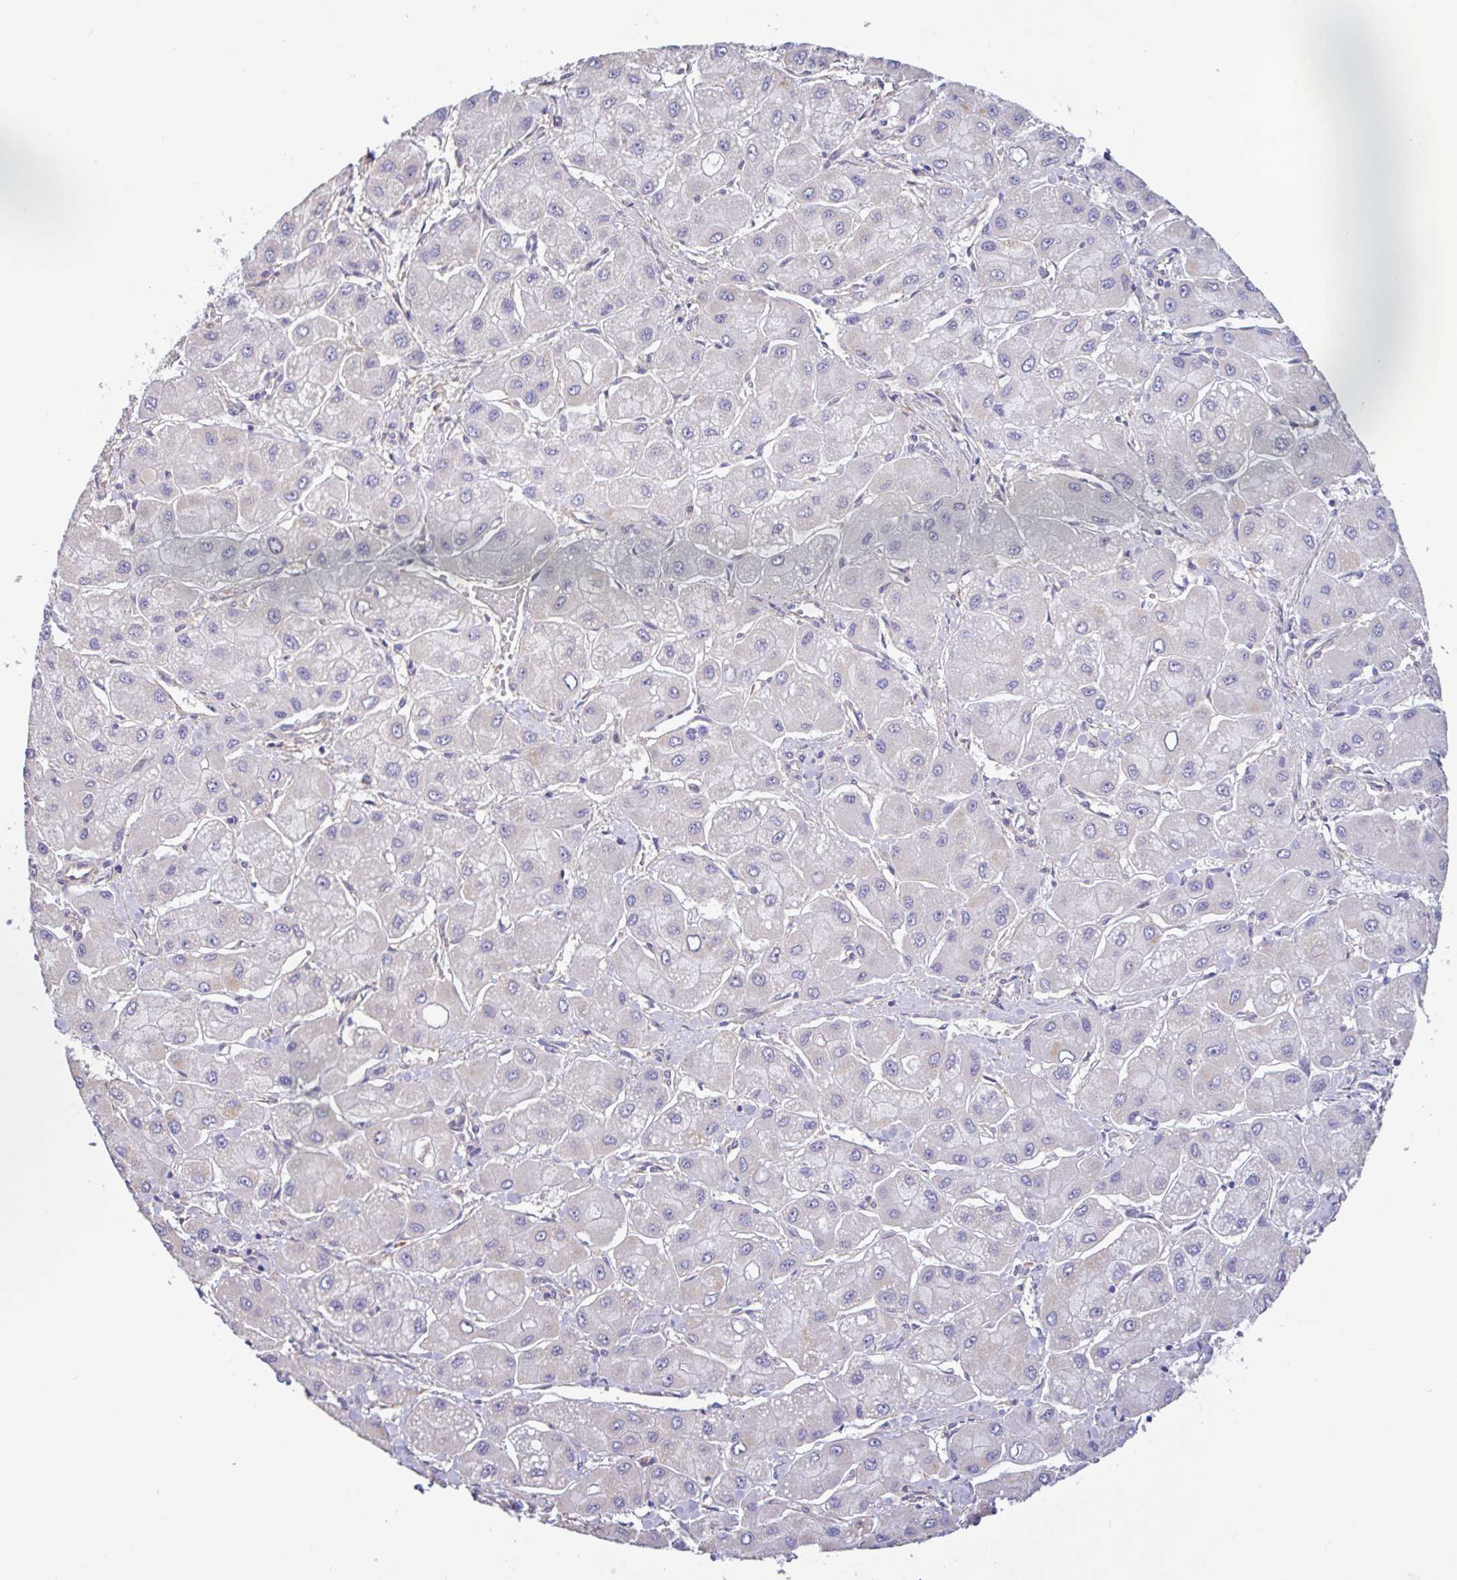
{"staining": {"intensity": "negative", "quantity": "none", "location": "none"}, "tissue": "liver cancer", "cell_type": "Tumor cells", "image_type": "cancer", "snomed": [{"axis": "morphology", "description": "Carcinoma, Hepatocellular, NOS"}, {"axis": "topography", "description": "Liver"}], "caption": "A high-resolution photomicrograph shows immunohistochemistry (IHC) staining of liver hepatocellular carcinoma, which exhibits no significant expression in tumor cells.", "gene": "PLCD4", "patient": {"sex": "male", "age": 40}}